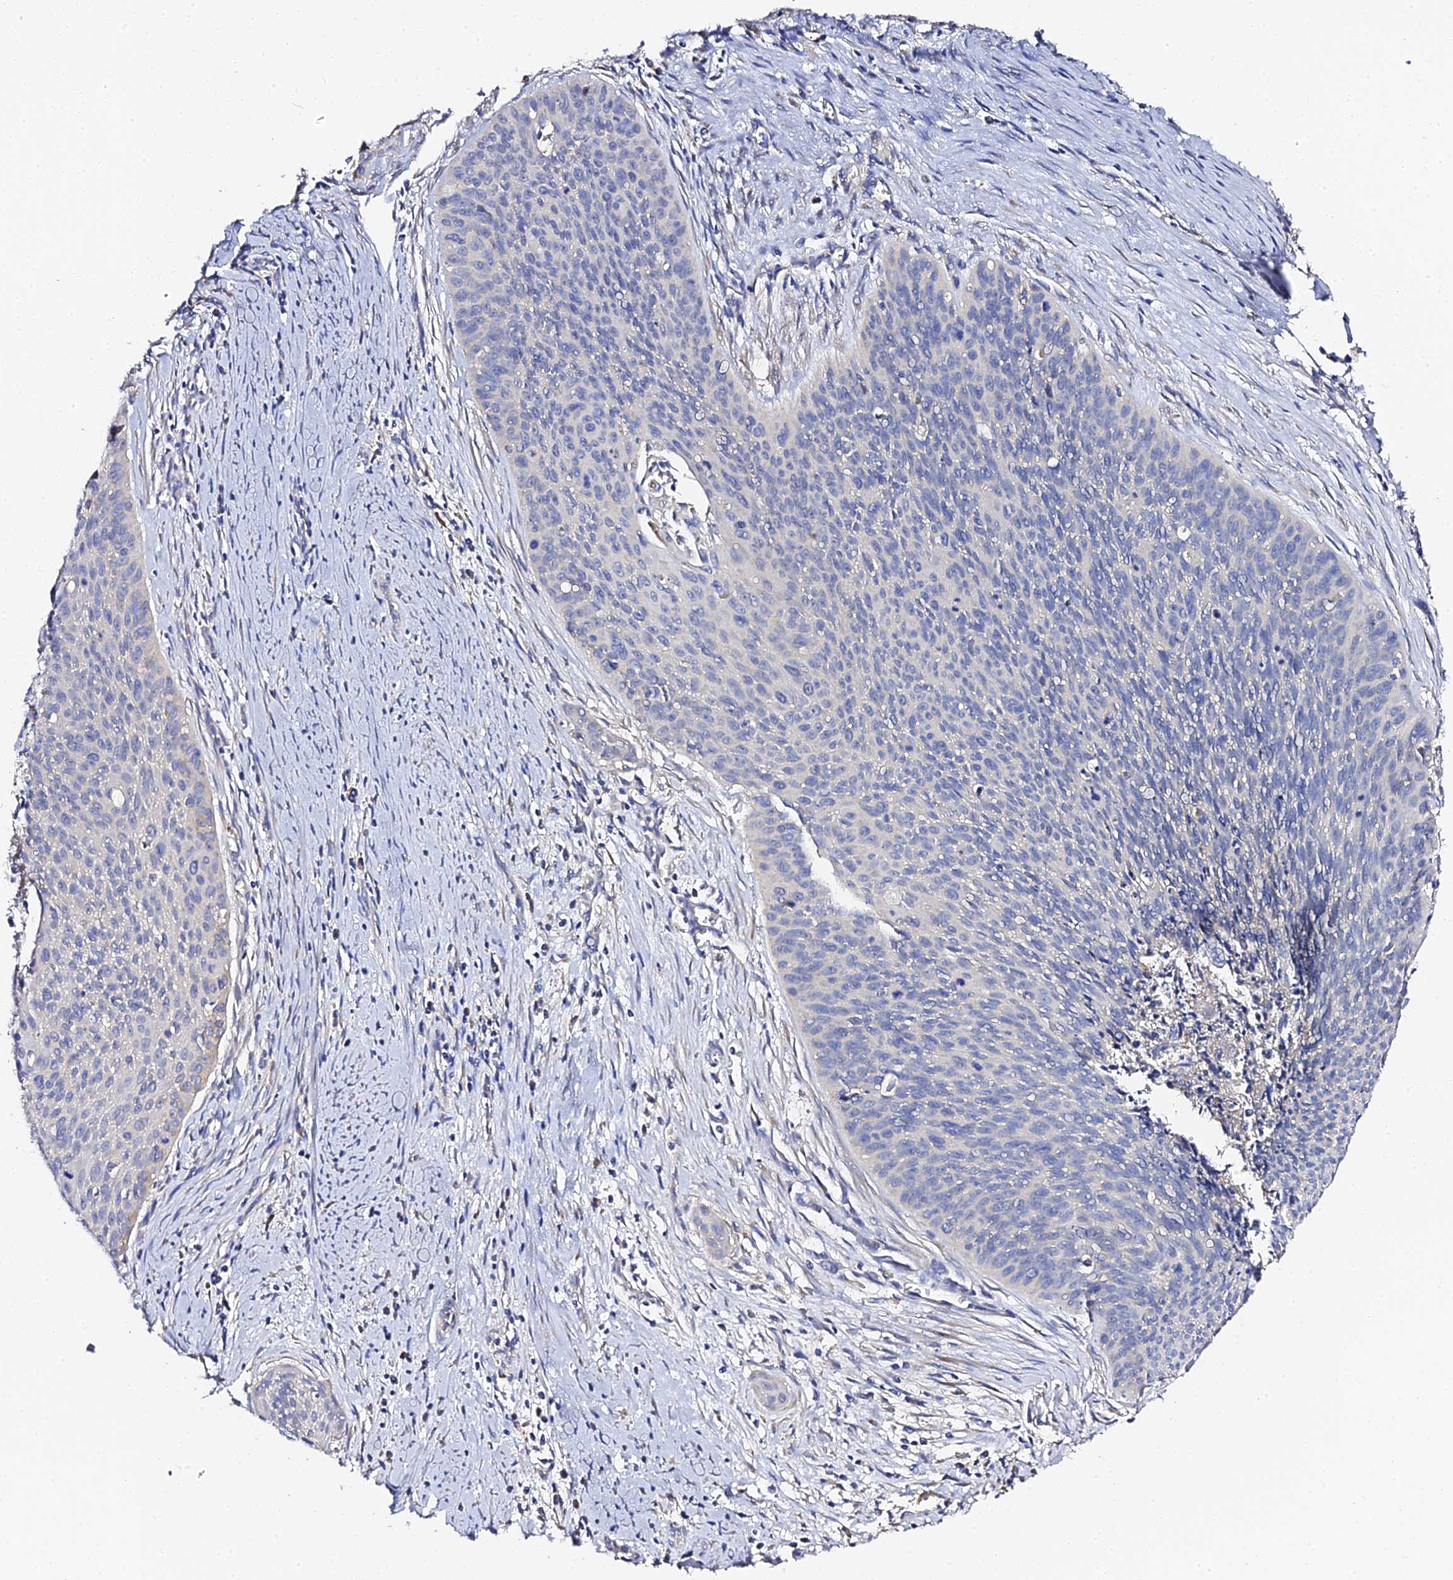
{"staining": {"intensity": "negative", "quantity": "none", "location": "none"}, "tissue": "cervical cancer", "cell_type": "Tumor cells", "image_type": "cancer", "snomed": [{"axis": "morphology", "description": "Squamous cell carcinoma, NOS"}, {"axis": "topography", "description": "Cervix"}], "caption": "There is no significant staining in tumor cells of cervical squamous cell carcinoma. The staining is performed using DAB brown chromogen with nuclei counter-stained in using hematoxylin.", "gene": "SCX", "patient": {"sex": "female", "age": 55}}